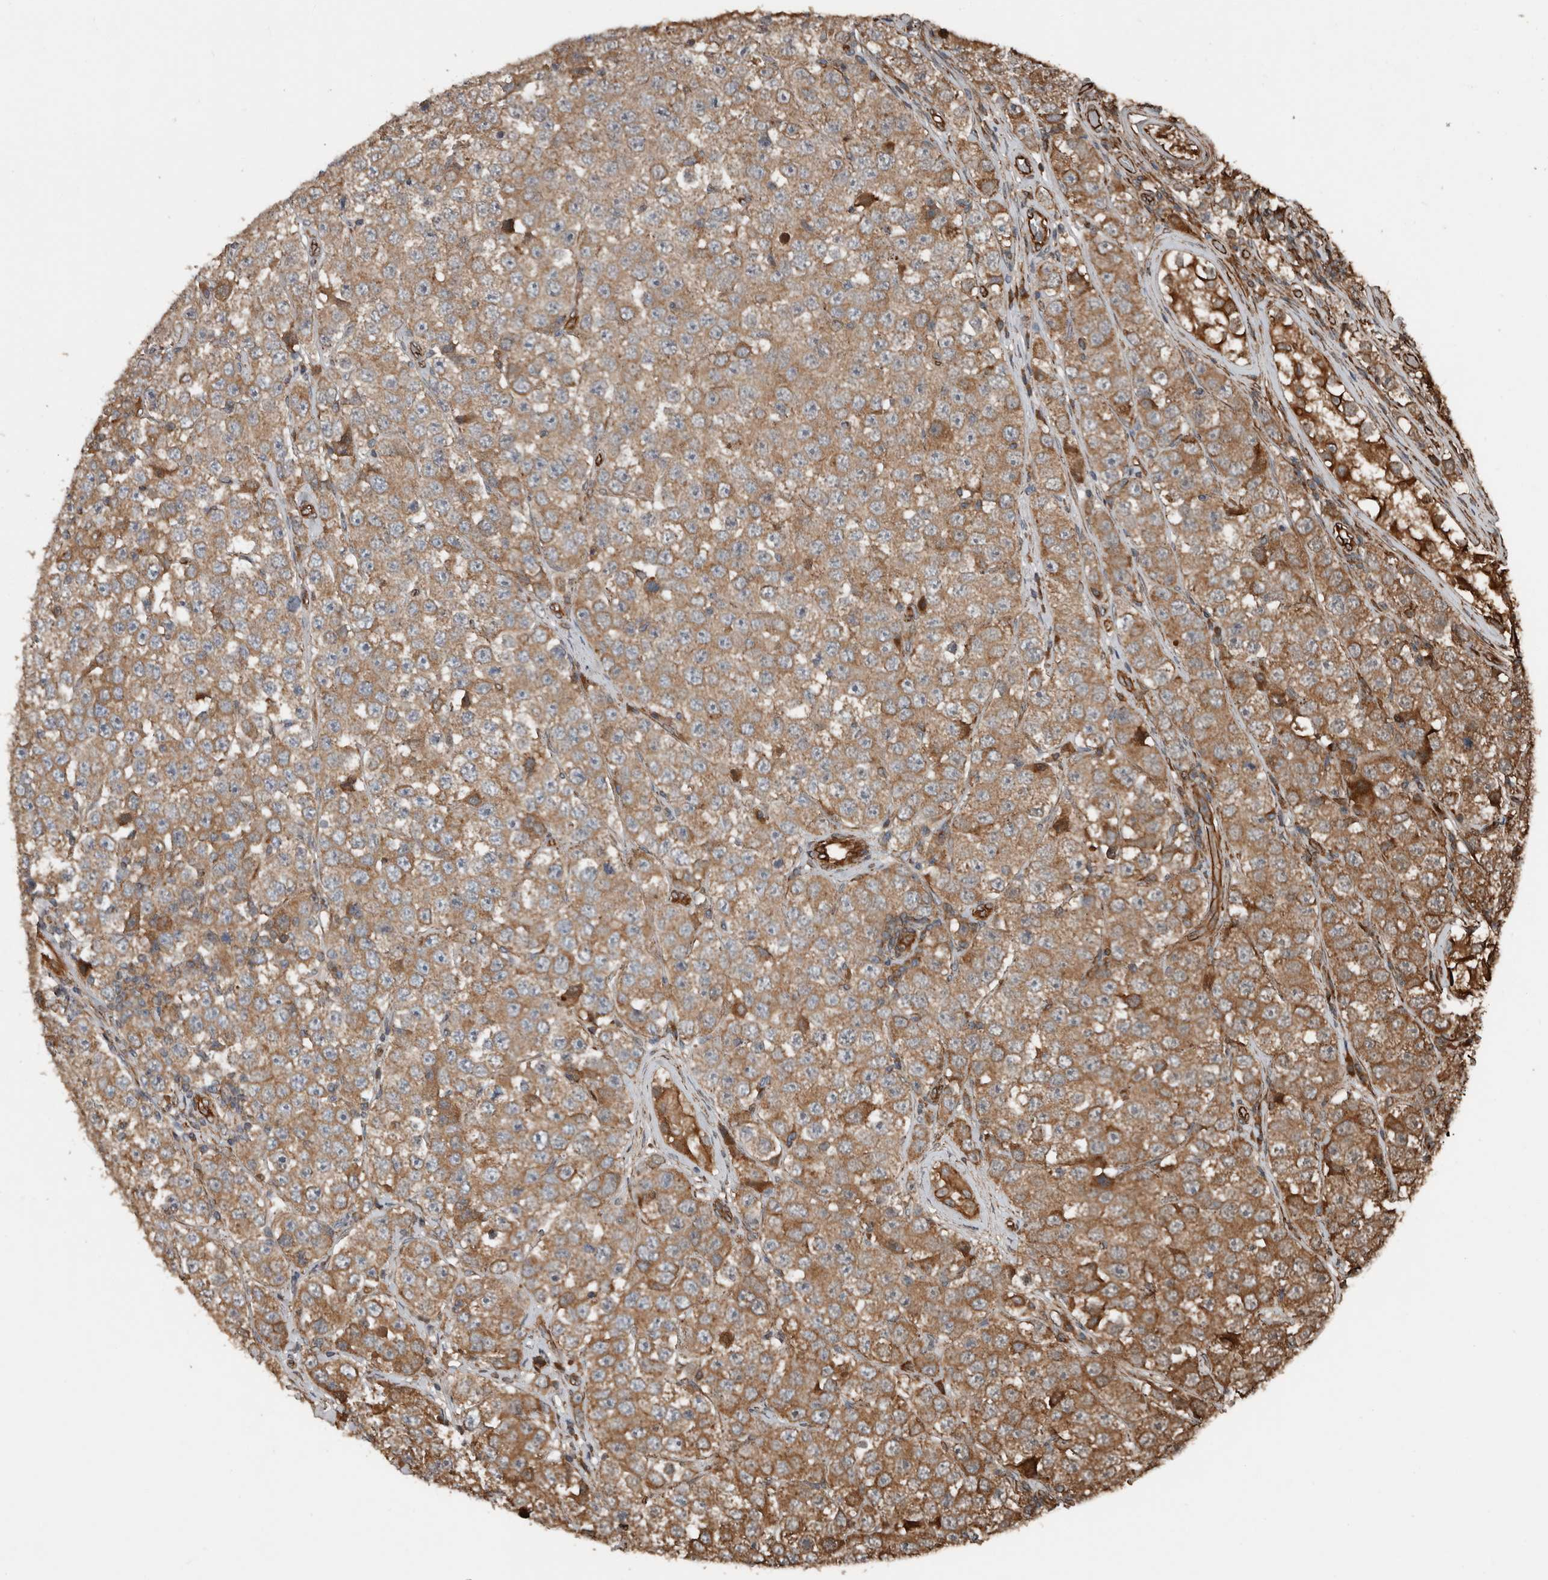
{"staining": {"intensity": "moderate", "quantity": ">75%", "location": "cytoplasmic/membranous"}, "tissue": "testis cancer", "cell_type": "Tumor cells", "image_type": "cancer", "snomed": [{"axis": "morphology", "description": "Seminoma, NOS"}, {"axis": "topography", "description": "Testis"}], "caption": "Brown immunohistochemical staining in testis cancer (seminoma) shows moderate cytoplasmic/membranous positivity in approximately >75% of tumor cells.", "gene": "YOD1", "patient": {"sex": "male", "age": 28}}